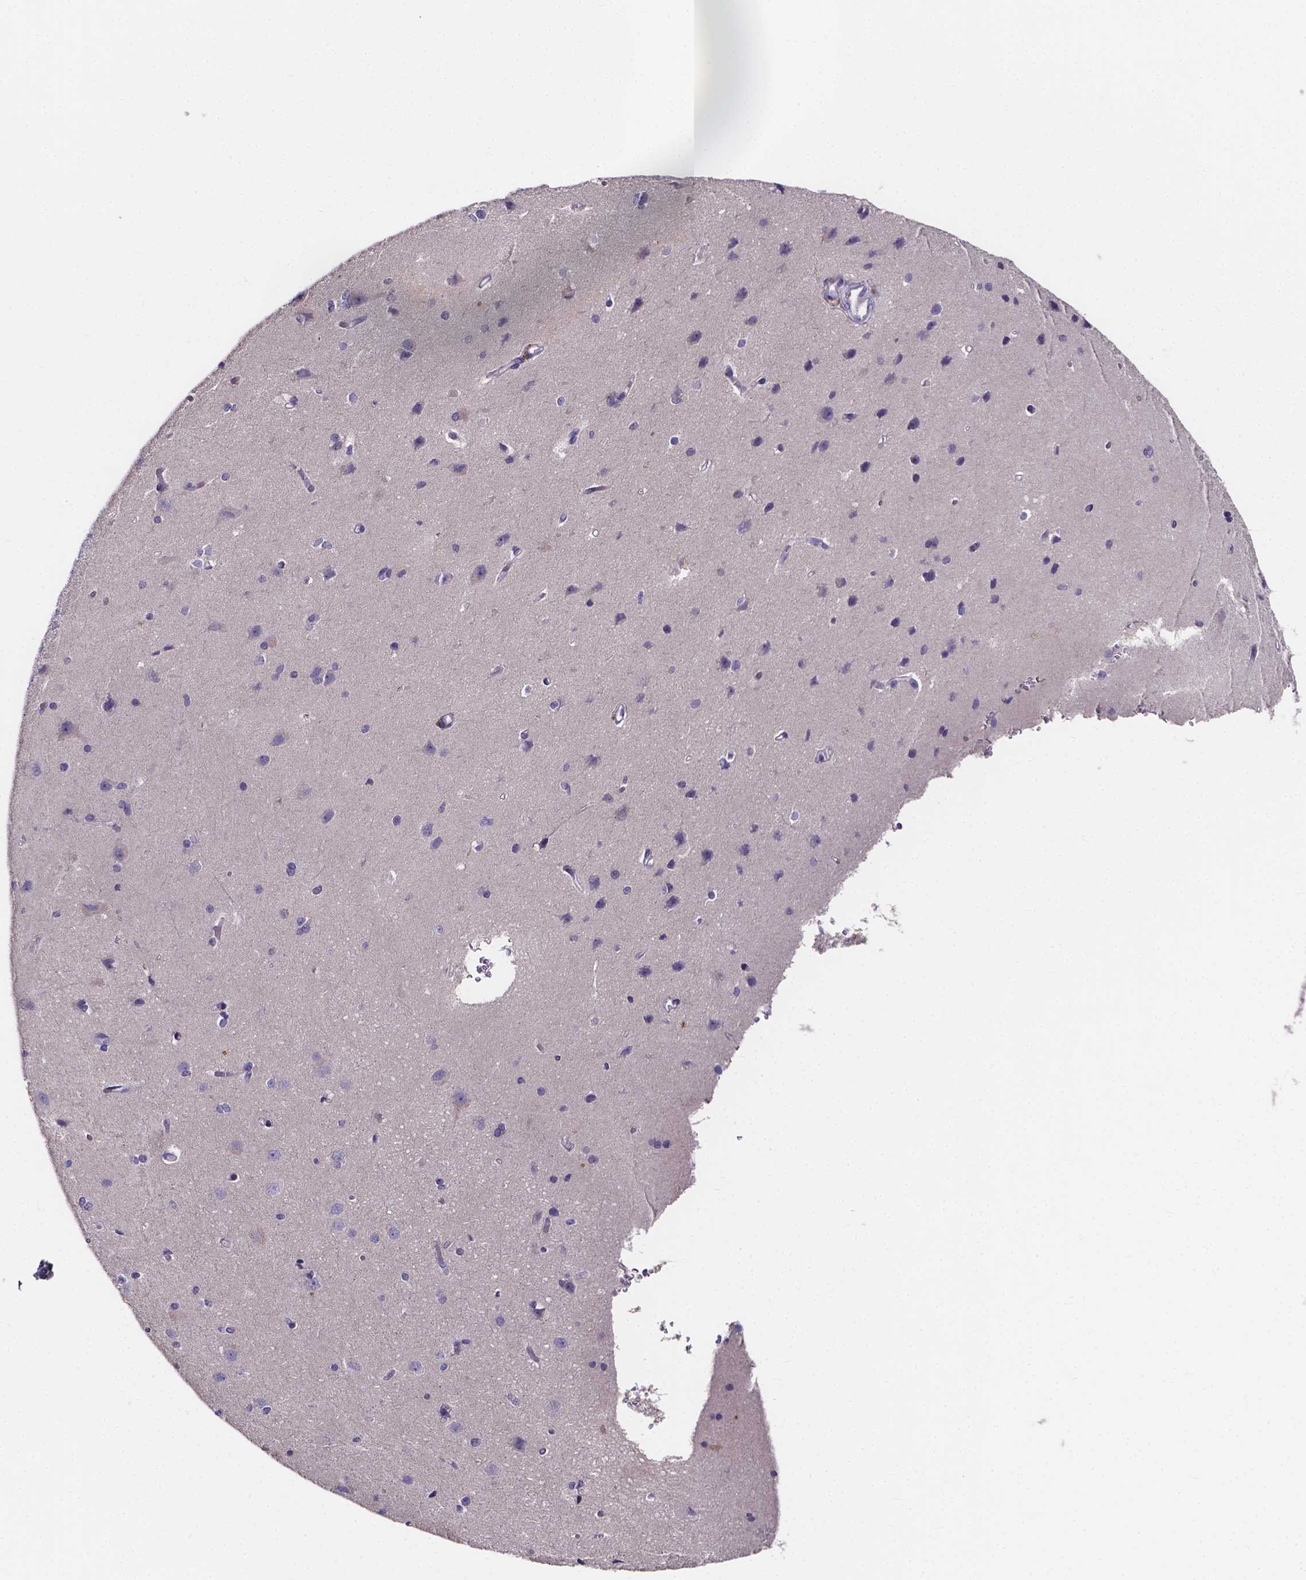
{"staining": {"intensity": "negative", "quantity": "none", "location": "none"}, "tissue": "cerebral cortex", "cell_type": "Endothelial cells", "image_type": "normal", "snomed": [{"axis": "morphology", "description": "Normal tissue, NOS"}, {"axis": "topography", "description": "Cerebral cortex"}], "caption": "High magnification brightfield microscopy of benign cerebral cortex stained with DAB (brown) and counterstained with hematoxylin (blue): endothelial cells show no significant positivity.", "gene": "THEMIS", "patient": {"sex": "male", "age": 37}}